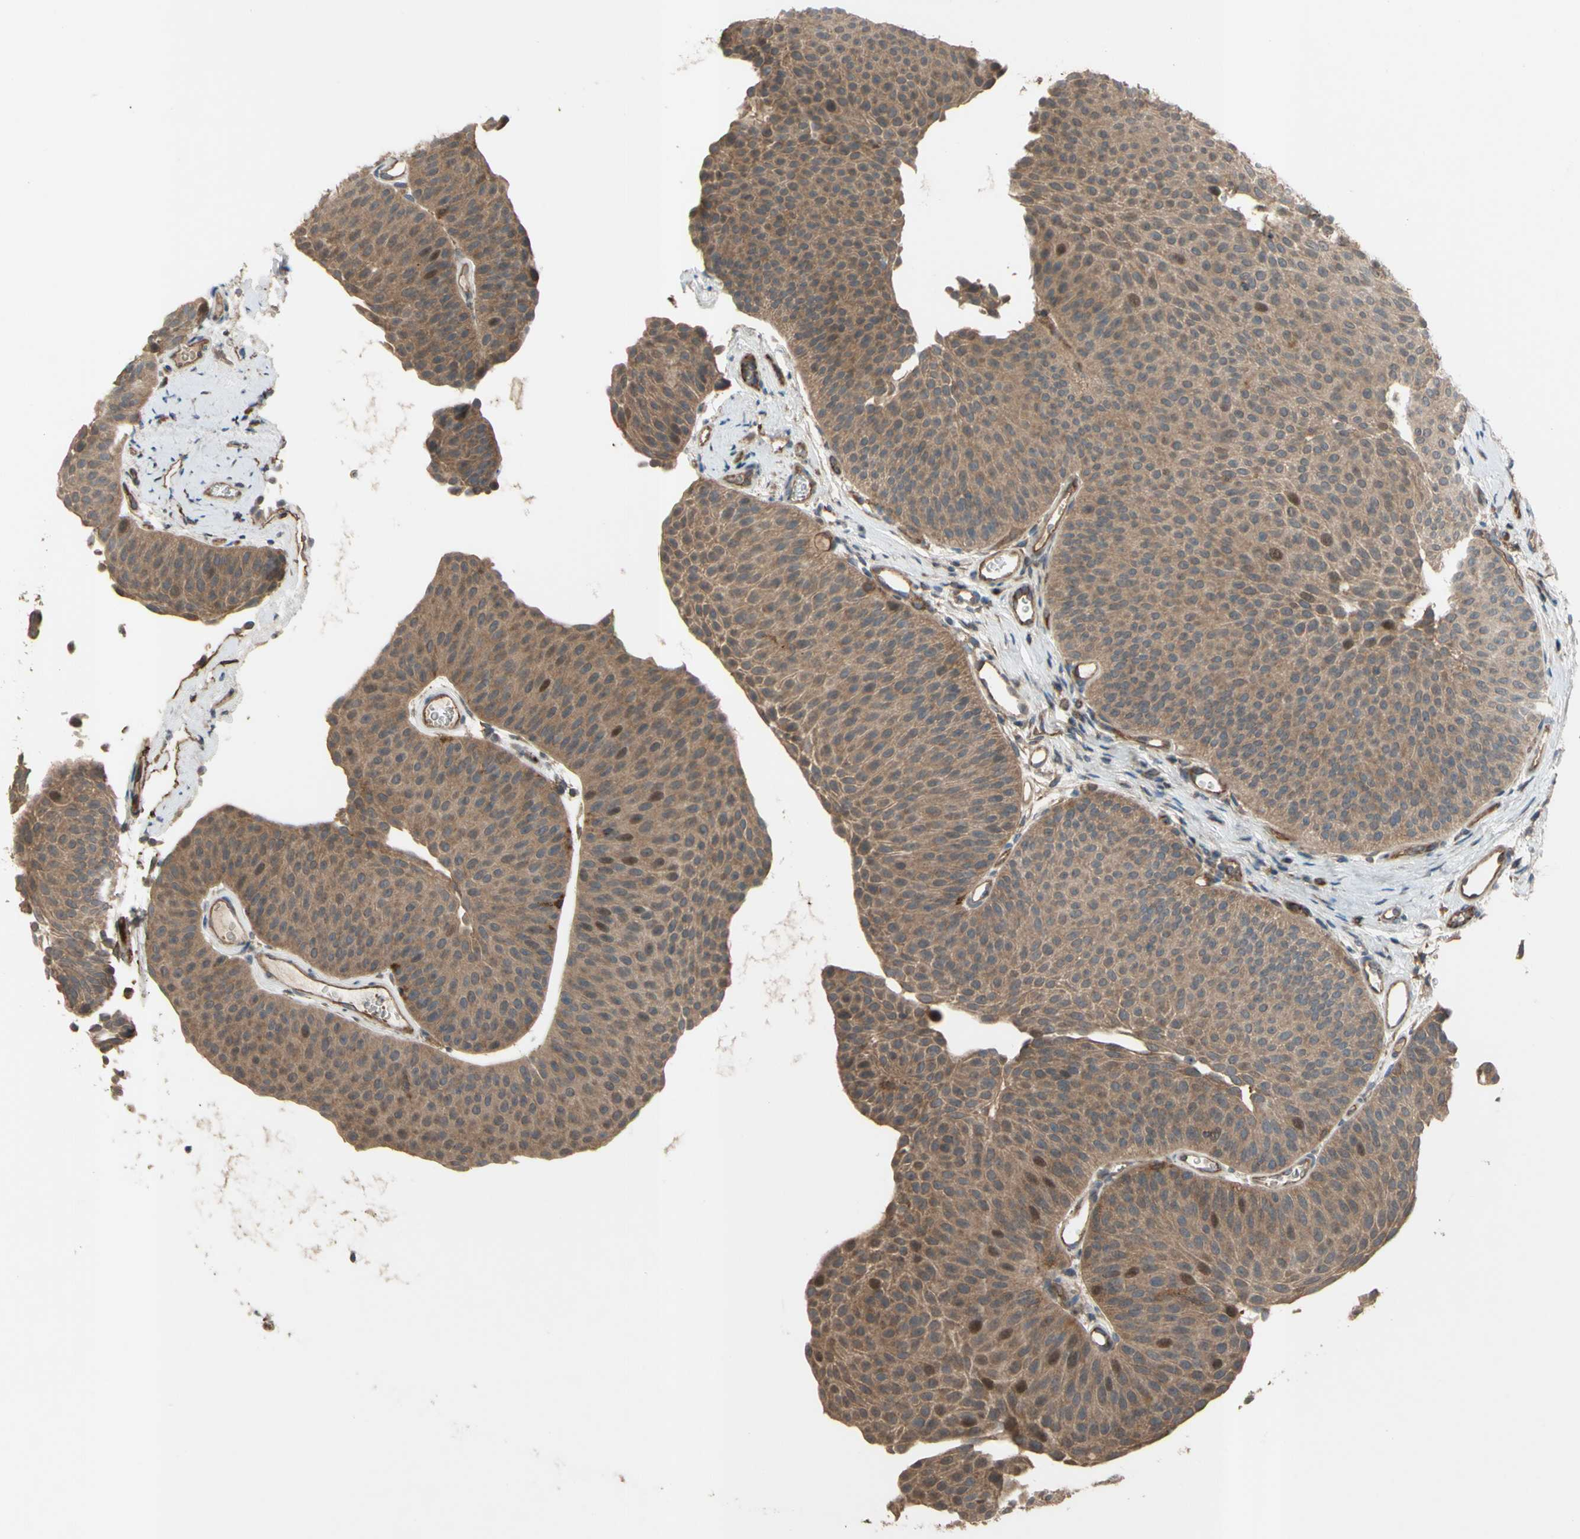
{"staining": {"intensity": "moderate", "quantity": ">75%", "location": "cytoplasmic/membranous,nuclear"}, "tissue": "urothelial cancer", "cell_type": "Tumor cells", "image_type": "cancer", "snomed": [{"axis": "morphology", "description": "Urothelial carcinoma, Low grade"}, {"axis": "topography", "description": "Urinary bladder"}], "caption": "DAB (3,3'-diaminobenzidine) immunohistochemical staining of urothelial cancer shows moderate cytoplasmic/membranous and nuclear protein expression in about >75% of tumor cells. Immunohistochemistry stains the protein of interest in brown and the nuclei are stained blue.", "gene": "SHROOM4", "patient": {"sex": "female", "age": 60}}